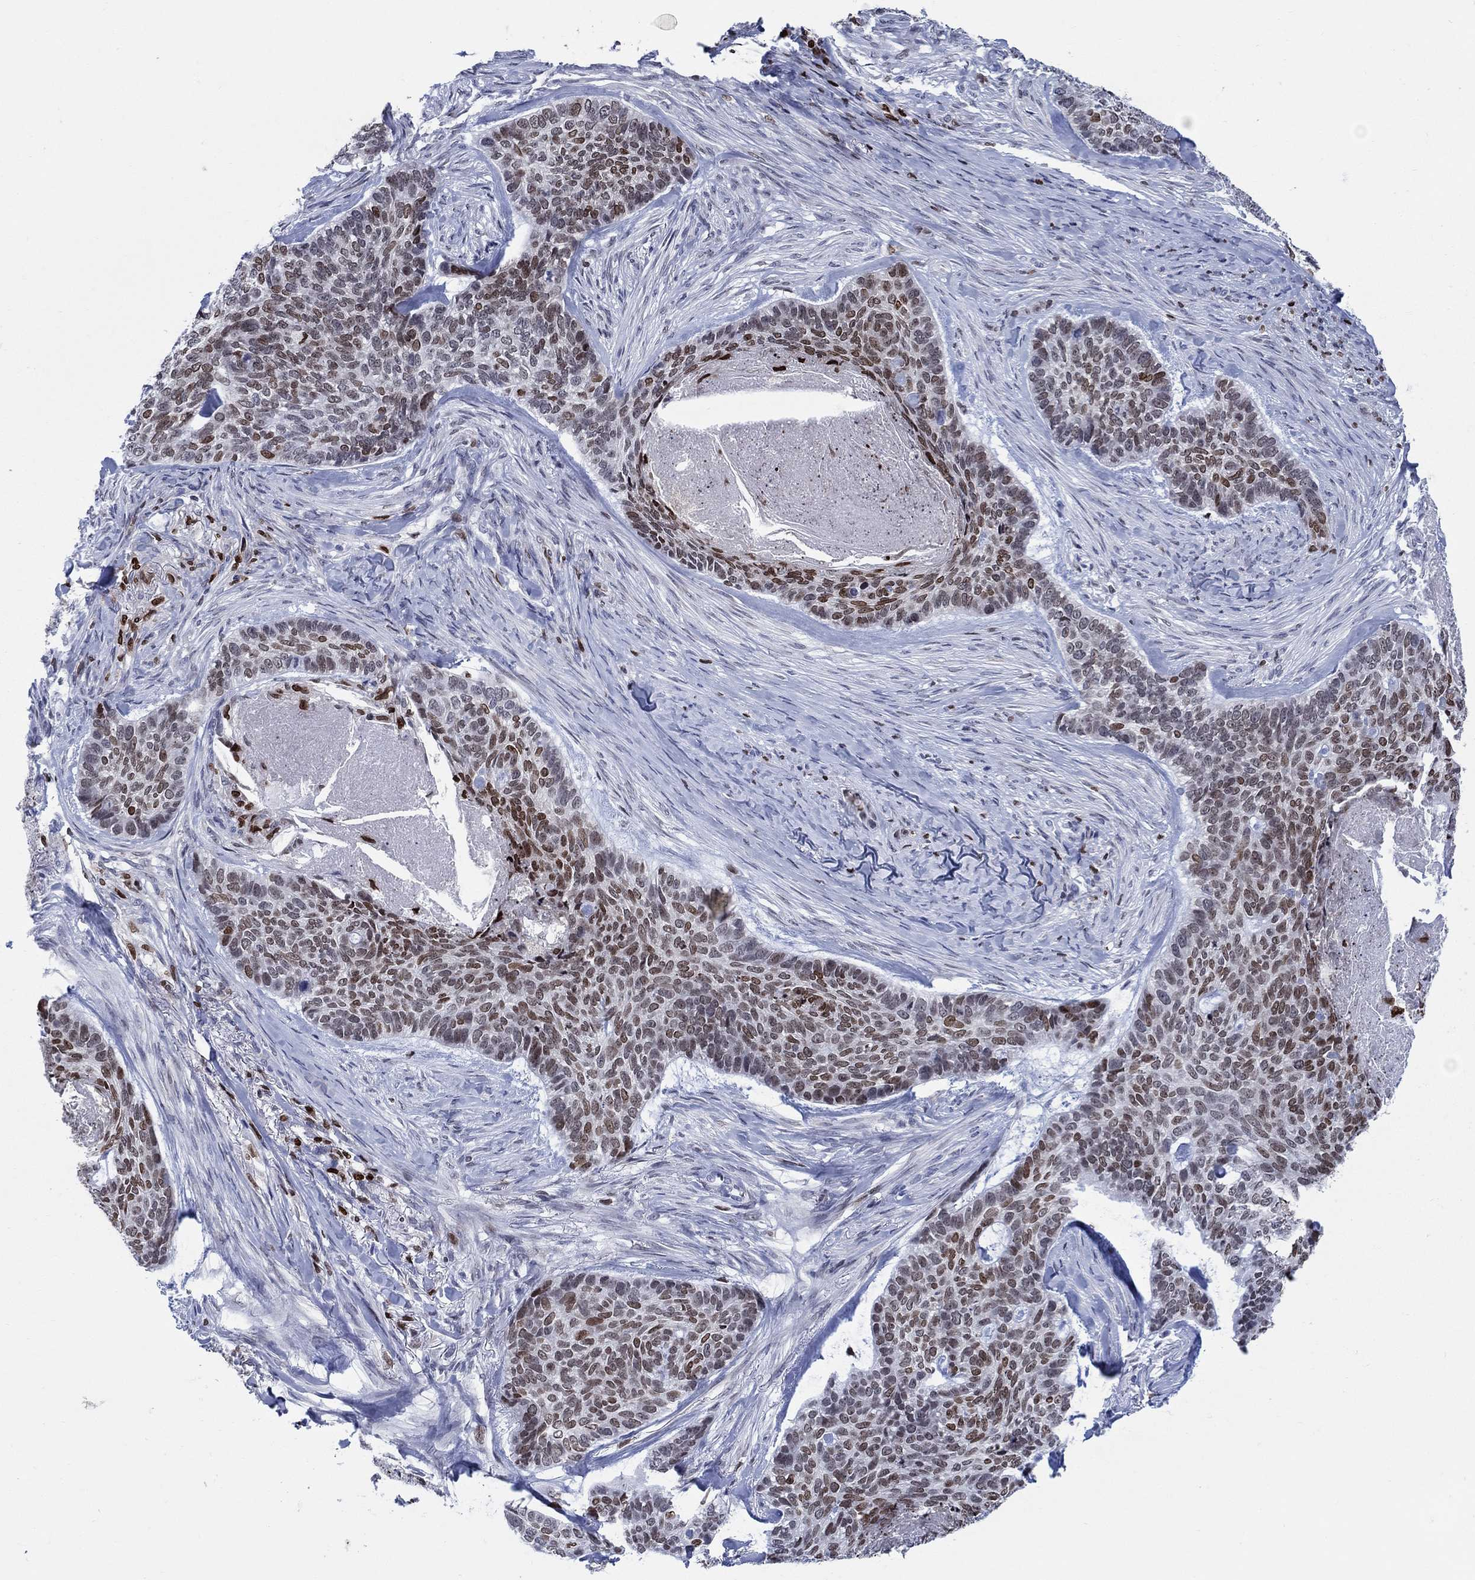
{"staining": {"intensity": "moderate", "quantity": "<25%", "location": "nuclear"}, "tissue": "skin cancer", "cell_type": "Tumor cells", "image_type": "cancer", "snomed": [{"axis": "morphology", "description": "Basal cell carcinoma"}, {"axis": "topography", "description": "Skin"}], "caption": "Tumor cells demonstrate moderate nuclear positivity in about <25% of cells in skin basal cell carcinoma.", "gene": "HMGA1", "patient": {"sex": "female", "age": 69}}